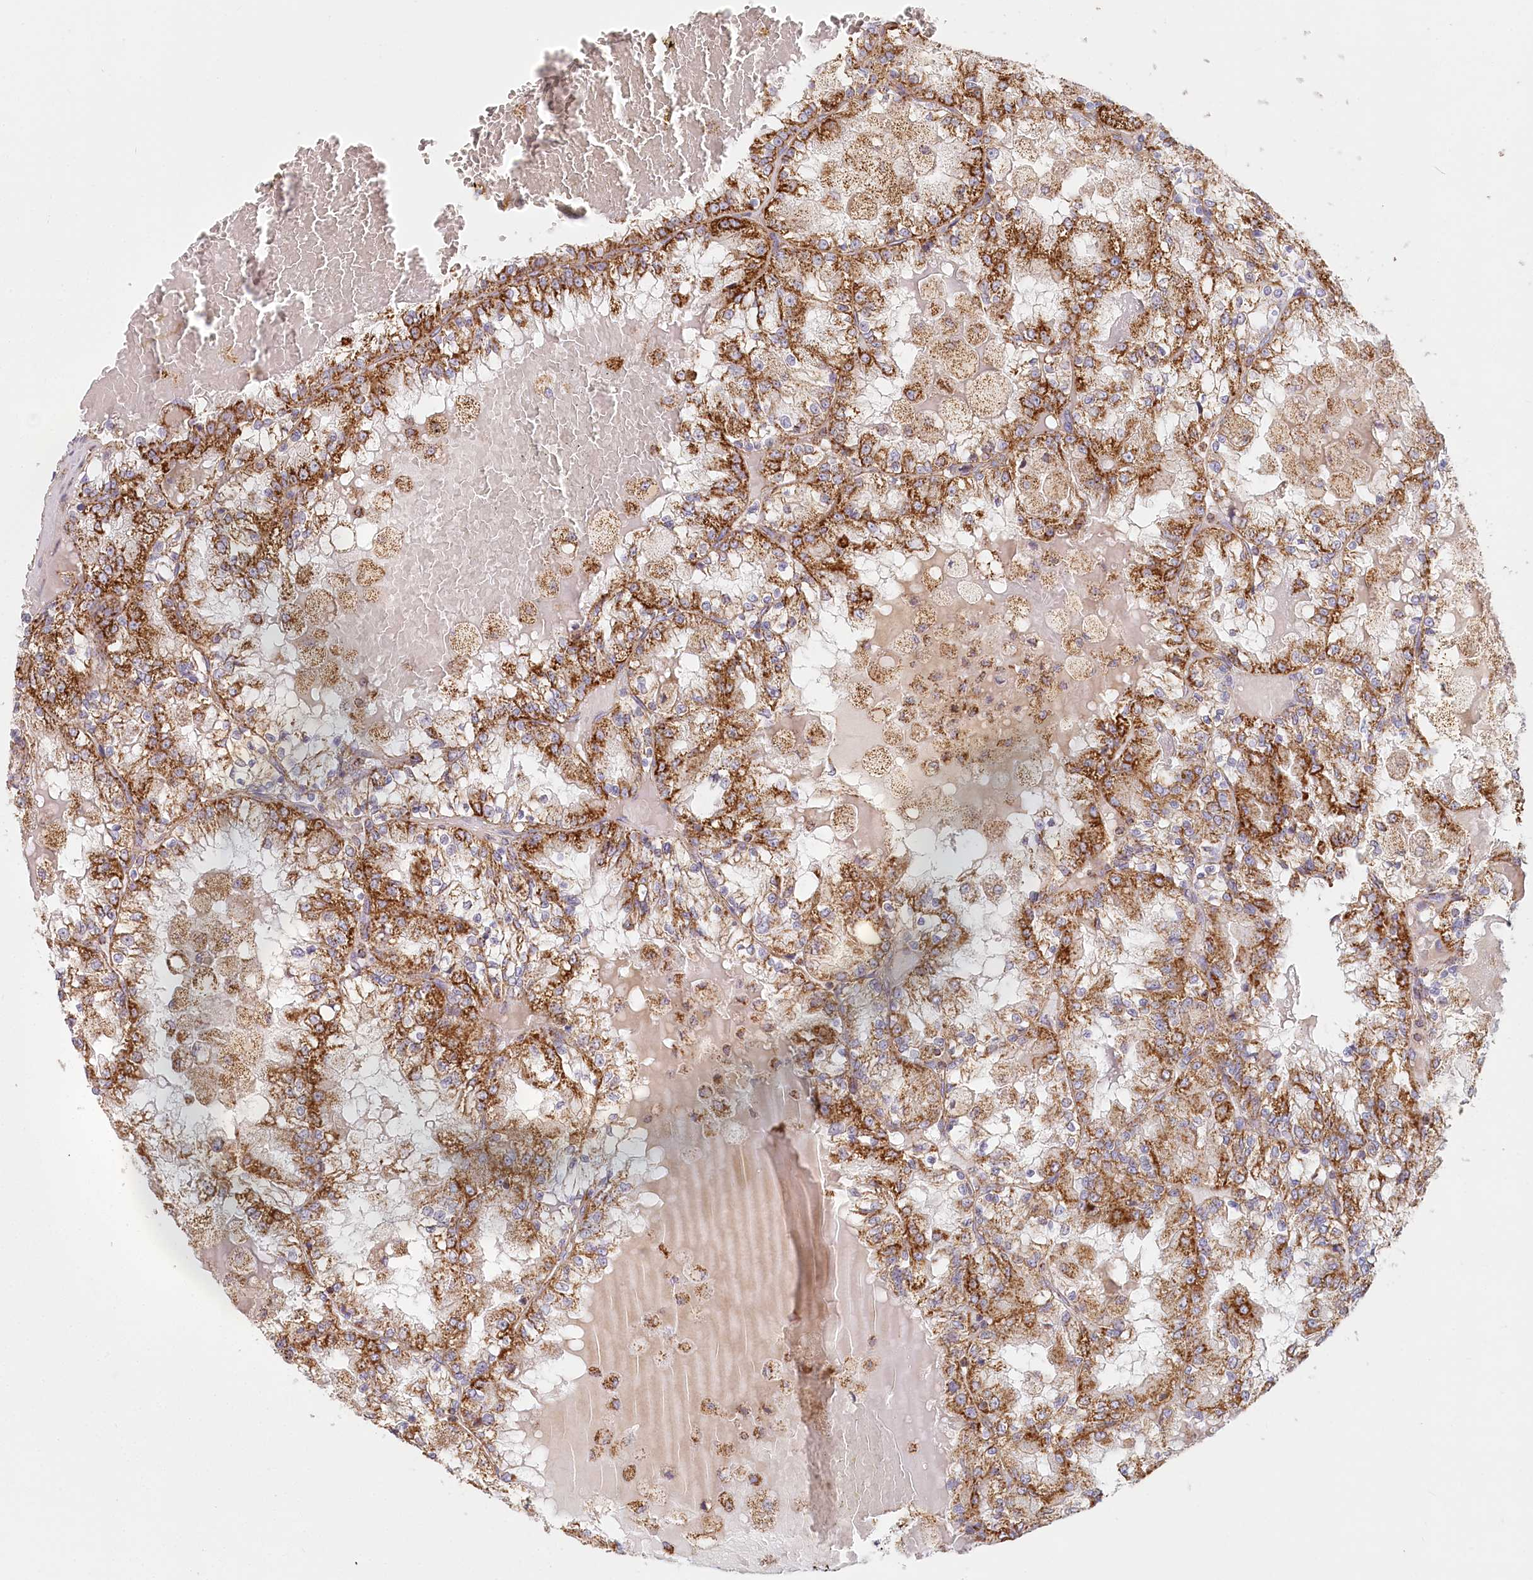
{"staining": {"intensity": "strong", "quantity": ">75%", "location": "cytoplasmic/membranous"}, "tissue": "renal cancer", "cell_type": "Tumor cells", "image_type": "cancer", "snomed": [{"axis": "morphology", "description": "Adenocarcinoma, NOS"}, {"axis": "topography", "description": "Kidney"}], "caption": "DAB (3,3'-diaminobenzidine) immunohistochemical staining of renal cancer (adenocarcinoma) demonstrates strong cytoplasmic/membranous protein positivity in approximately >75% of tumor cells. The staining is performed using DAB (3,3'-diaminobenzidine) brown chromogen to label protein expression. The nuclei are counter-stained blue using hematoxylin.", "gene": "UMPS", "patient": {"sex": "female", "age": 56}}